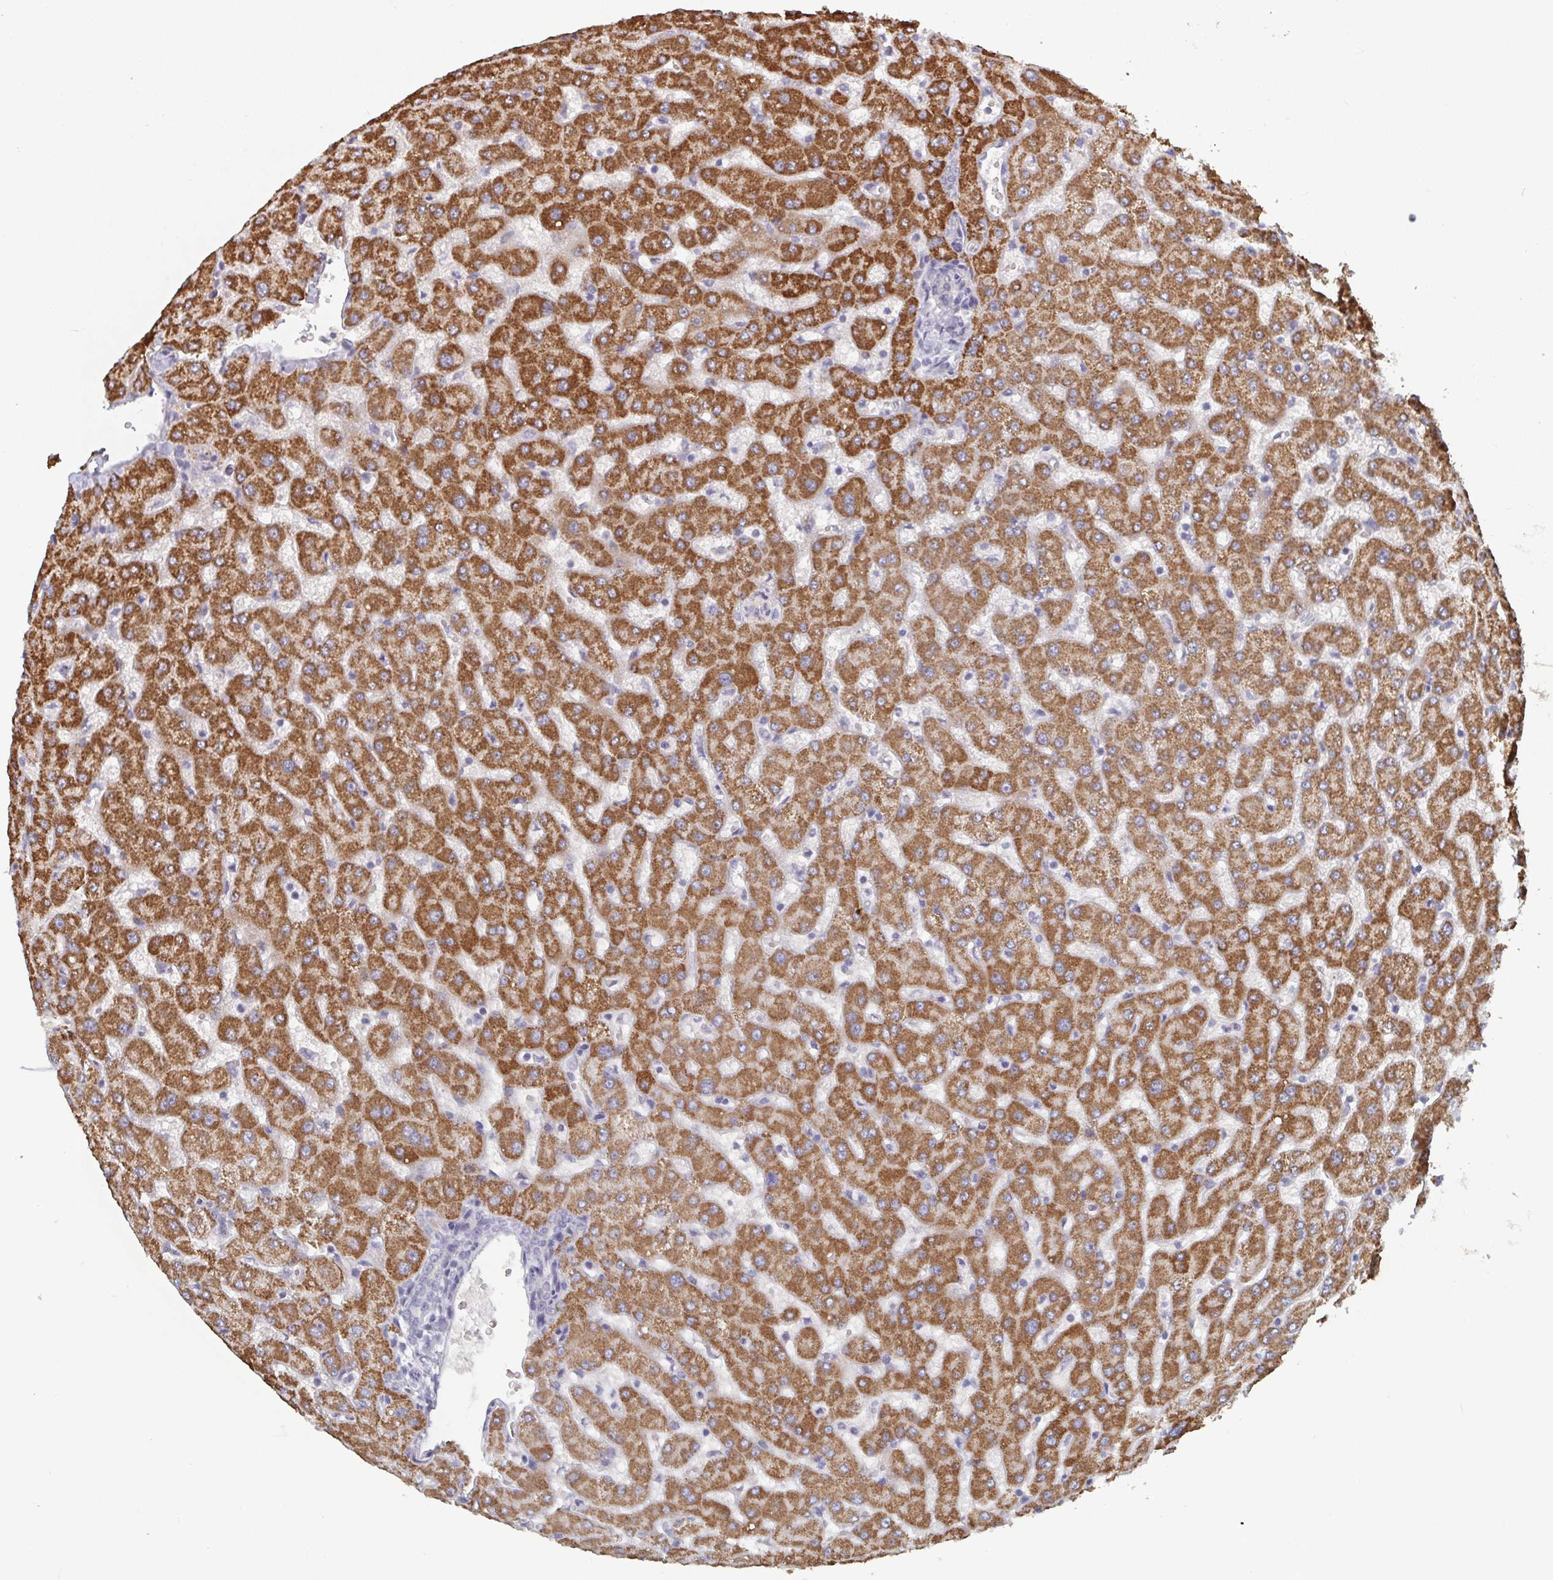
{"staining": {"intensity": "negative", "quantity": "none", "location": "none"}, "tissue": "liver", "cell_type": "Cholangiocytes", "image_type": "normal", "snomed": [{"axis": "morphology", "description": "Normal tissue, NOS"}, {"axis": "topography", "description": "Liver"}], "caption": "Immunohistochemistry image of unremarkable human liver stained for a protein (brown), which displays no staining in cholangiocytes.", "gene": "LIX1", "patient": {"sex": "female", "age": 63}}